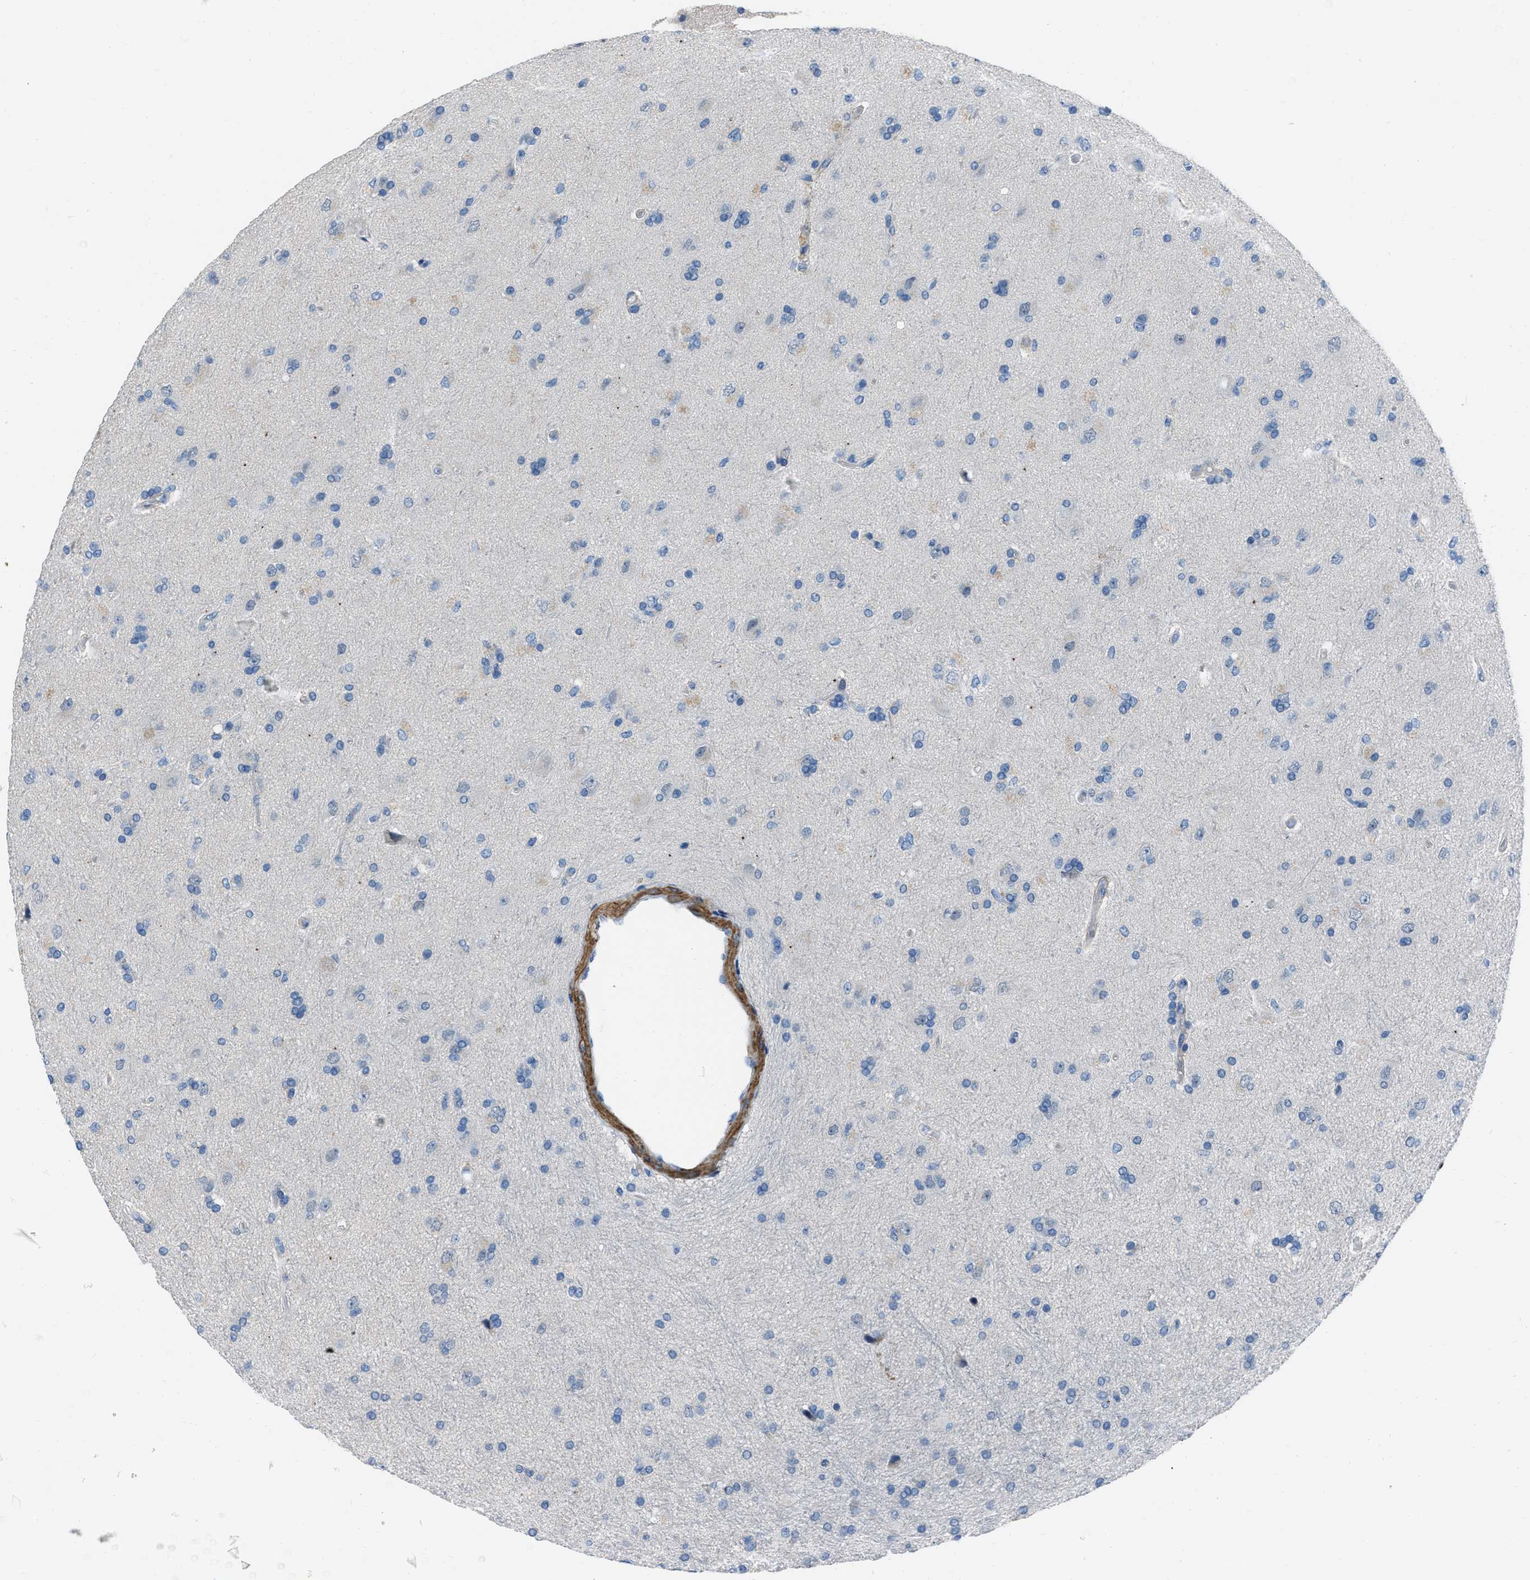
{"staining": {"intensity": "negative", "quantity": "none", "location": "none"}, "tissue": "glioma", "cell_type": "Tumor cells", "image_type": "cancer", "snomed": [{"axis": "morphology", "description": "Glioma, malignant, High grade"}, {"axis": "topography", "description": "Brain"}], "caption": "Immunohistochemistry (IHC) micrograph of neoplastic tissue: glioma stained with DAB exhibits no significant protein staining in tumor cells.", "gene": "SPATC1L", "patient": {"sex": "male", "age": 72}}